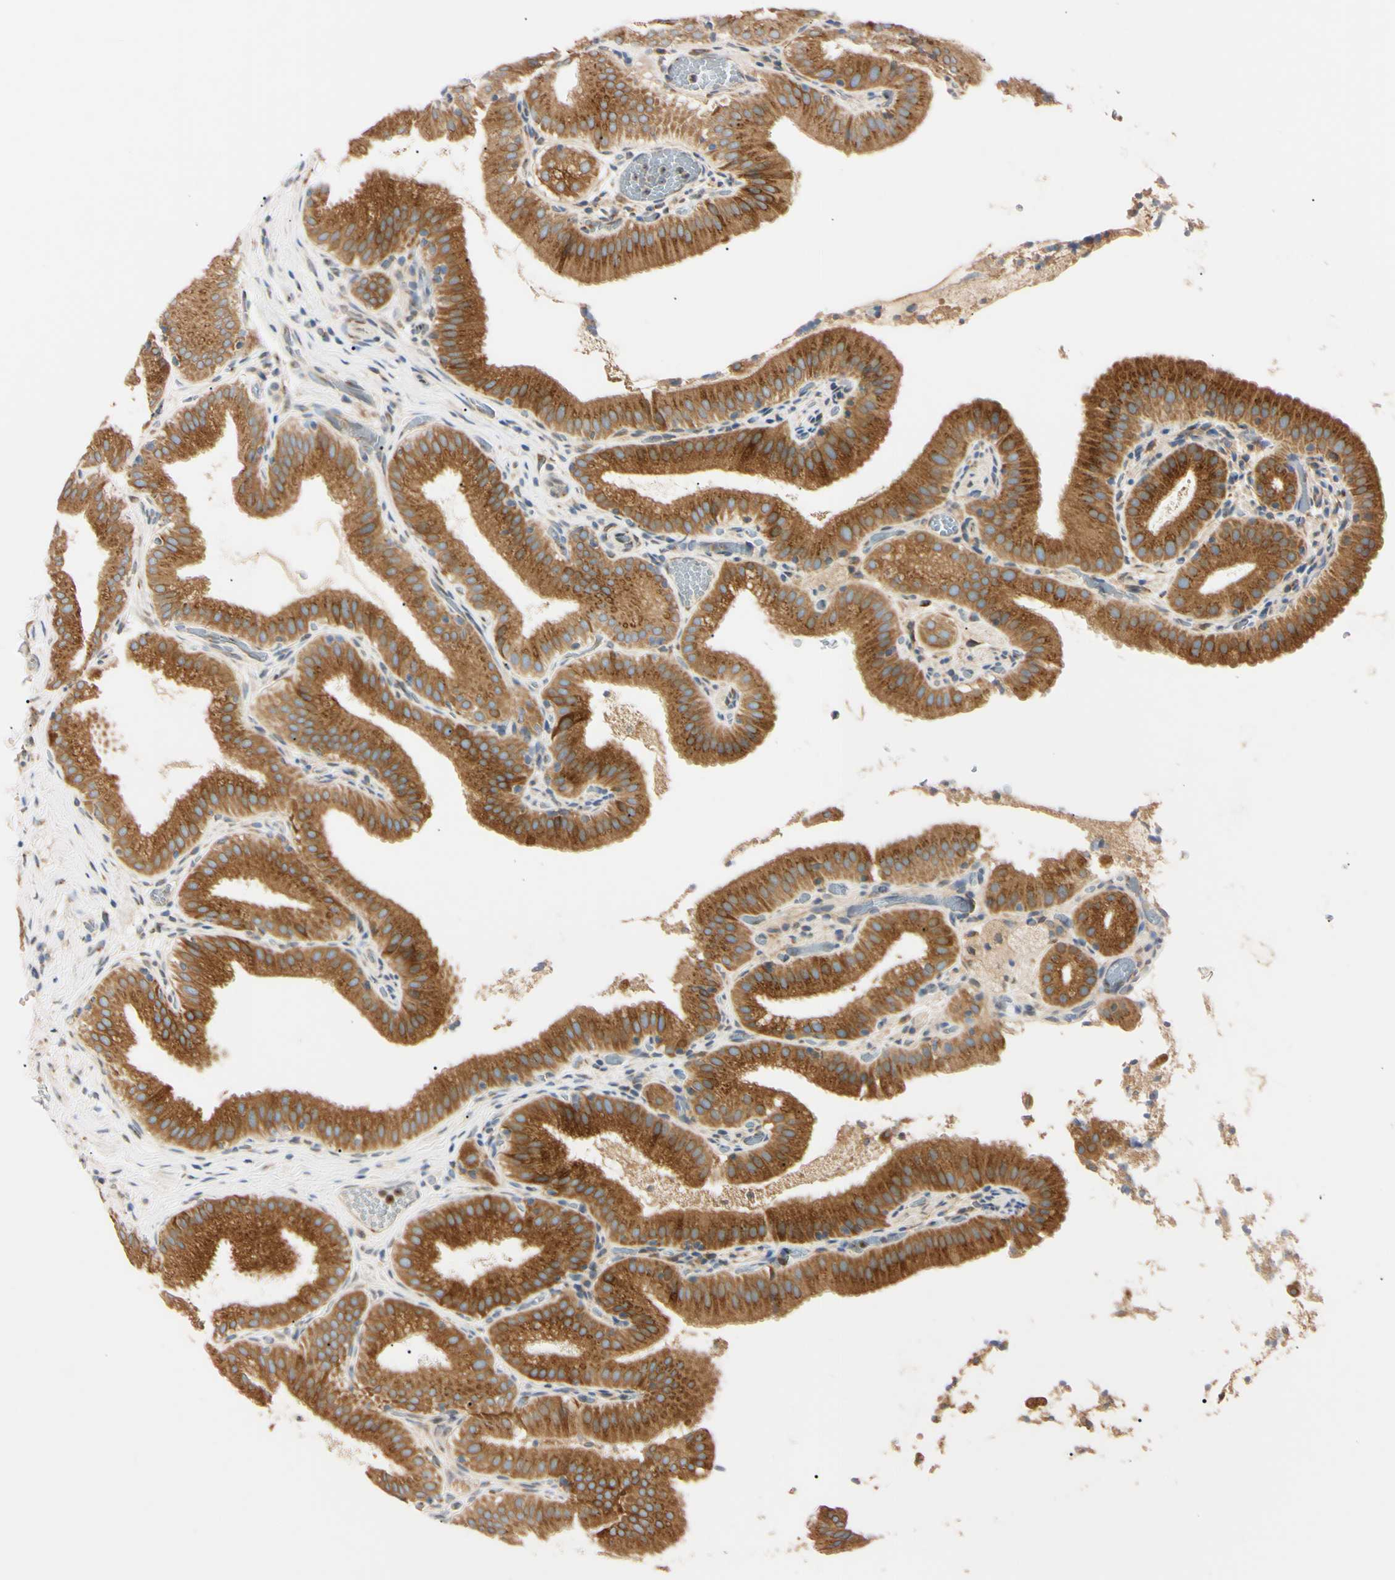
{"staining": {"intensity": "moderate", "quantity": ">75%", "location": "cytoplasmic/membranous"}, "tissue": "gallbladder", "cell_type": "Glandular cells", "image_type": "normal", "snomed": [{"axis": "morphology", "description": "Normal tissue, NOS"}, {"axis": "topography", "description": "Gallbladder"}], "caption": "Glandular cells show medium levels of moderate cytoplasmic/membranous staining in about >75% of cells in benign human gallbladder. The staining was performed using DAB, with brown indicating positive protein expression. Nuclei are stained blue with hematoxylin.", "gene": "IER3IP1", "patient": {"sex": "male", "age": 54}}